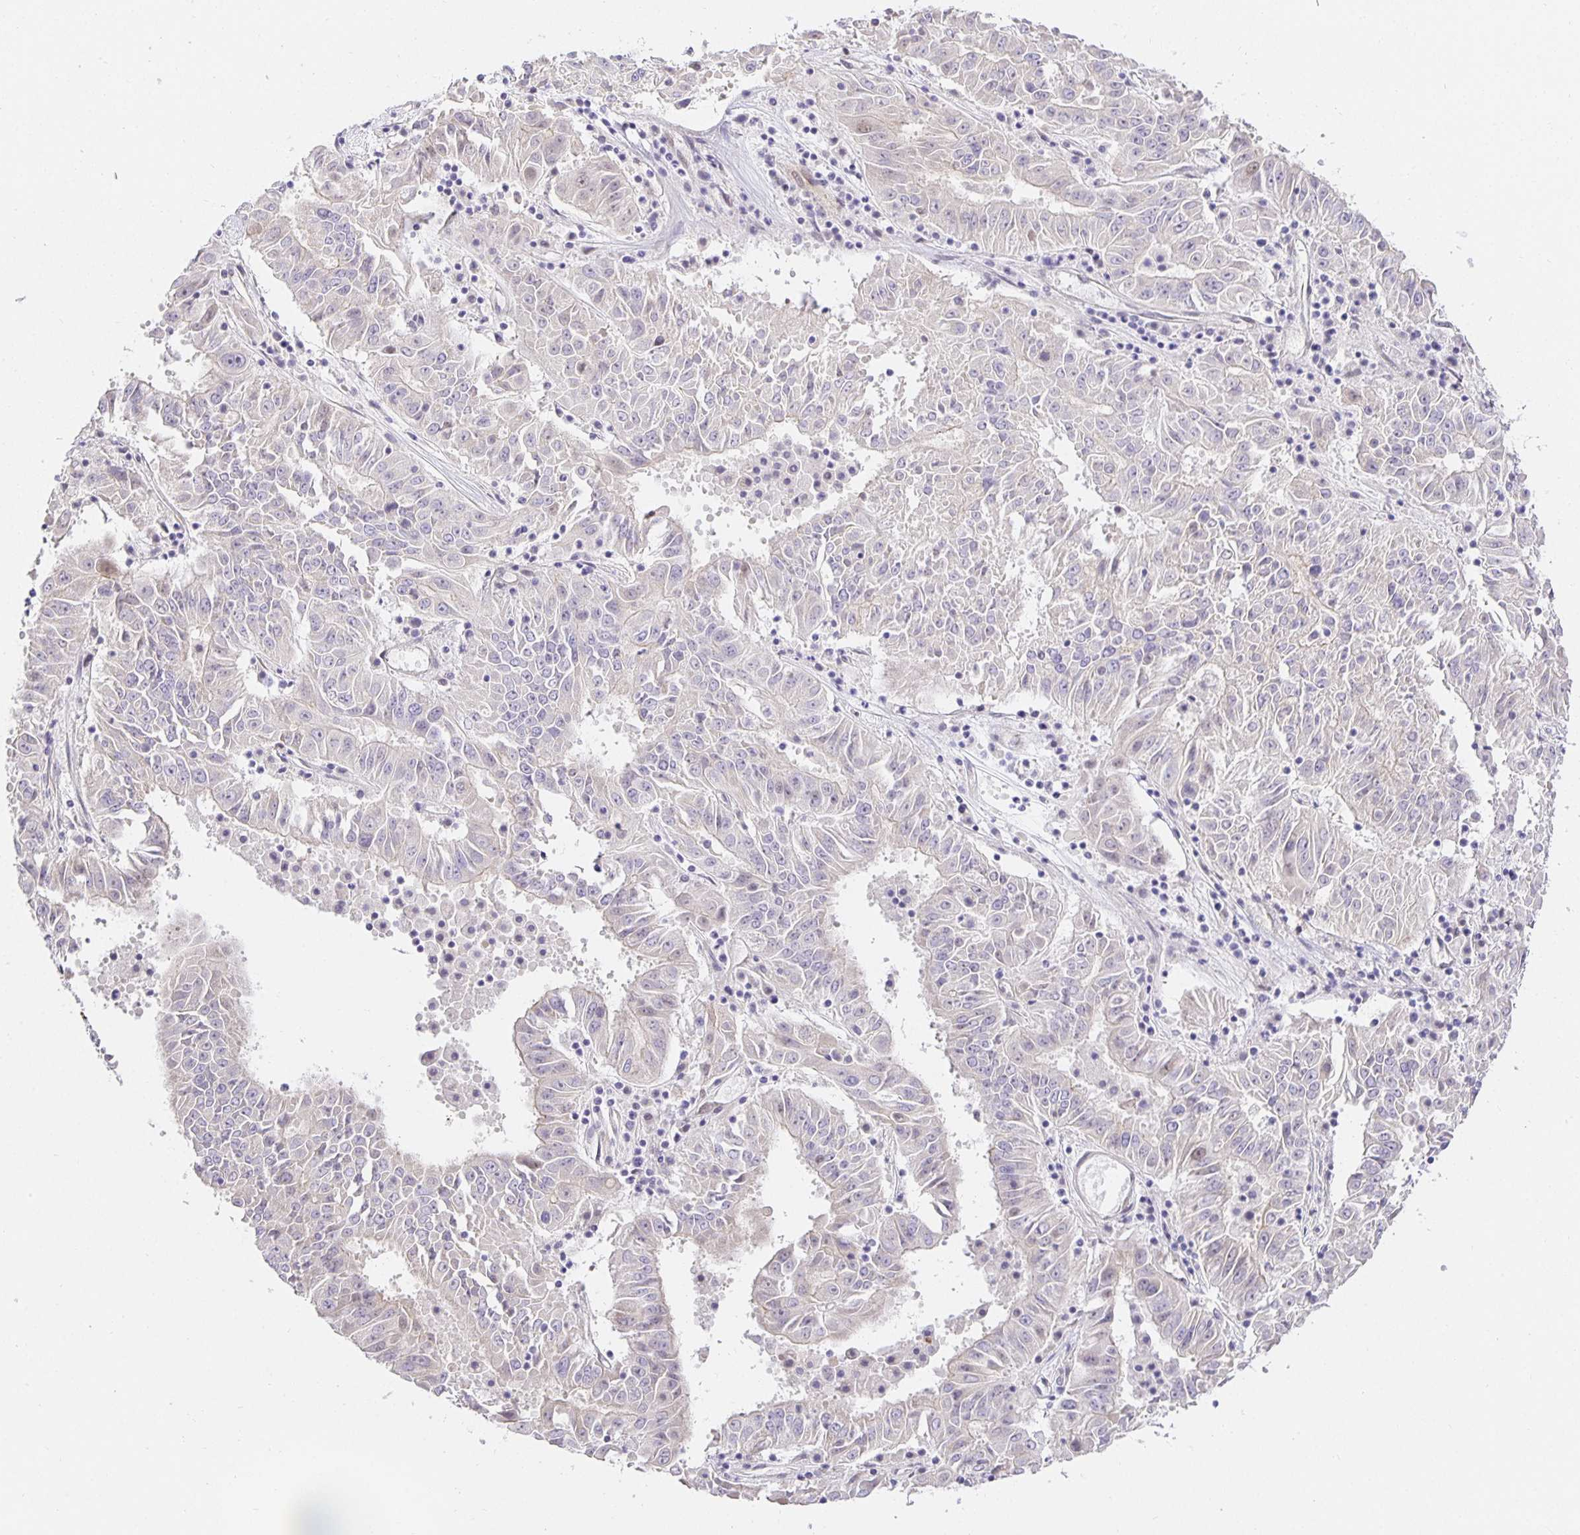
{"staining": {"intensity": "negative", "quantity": "none", "location": "none"}, "tissue": "pancreatic cancer", "cell_type": "Tumor cells", "image_type": "cancer", "snomed": [{"axis": "morphology", "description": "Adenocarcinoma, NOS"}, {"axis": "topography", "description": "Pancreas"}], "caption": "Immunohistochemistry histopathology image of pancreatic adenocarcinoma stained for a protein (brown), which demonstrates no positivity in tumor cells. The staining is performed using DAB brown chromogen with nuclei counter-stained in using hematoxylin.", "gene": "TJP3", "patient": {"sex": "male", "age": 63}}